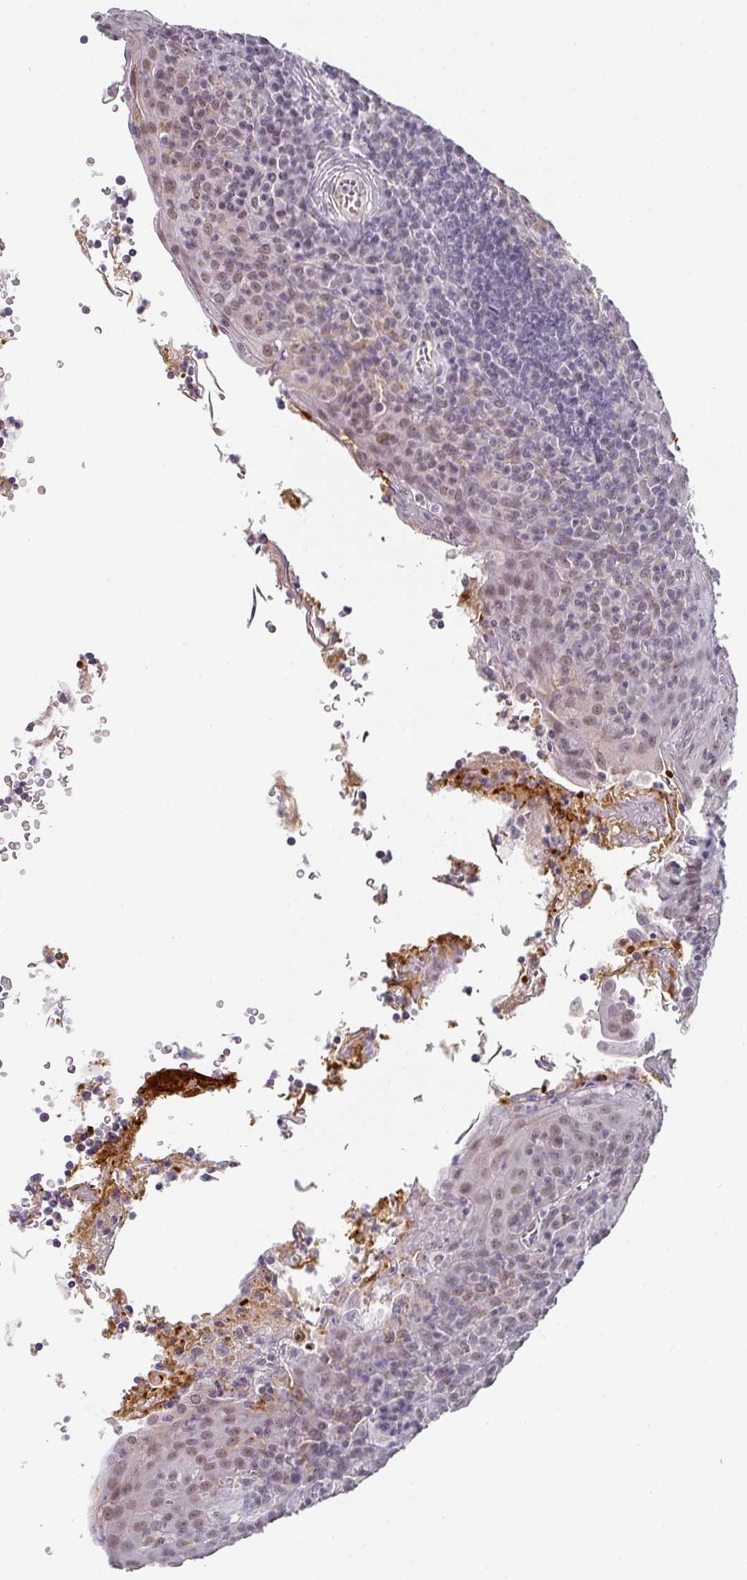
{"staining": {"intensity": "negative", "quantity": "none", "location": "none"}, "tissue": "tonsil", "cell_type": "Germinal center cells", "image_type": "normal", "snomed": [{"axis": "morphology", "description": "Normal tissue, NOS"}, {"axis": "topography", "description": "Tonsil"}], "caption": "A histopathology image of tonsil stained for a protein exhibits no brown staining in germinal center cells. (Brightfield microscopy of DAB immunohistochemistry at high magnification).", "gene": "C1QB", "patient": {"sex": "male", "age": 27}}